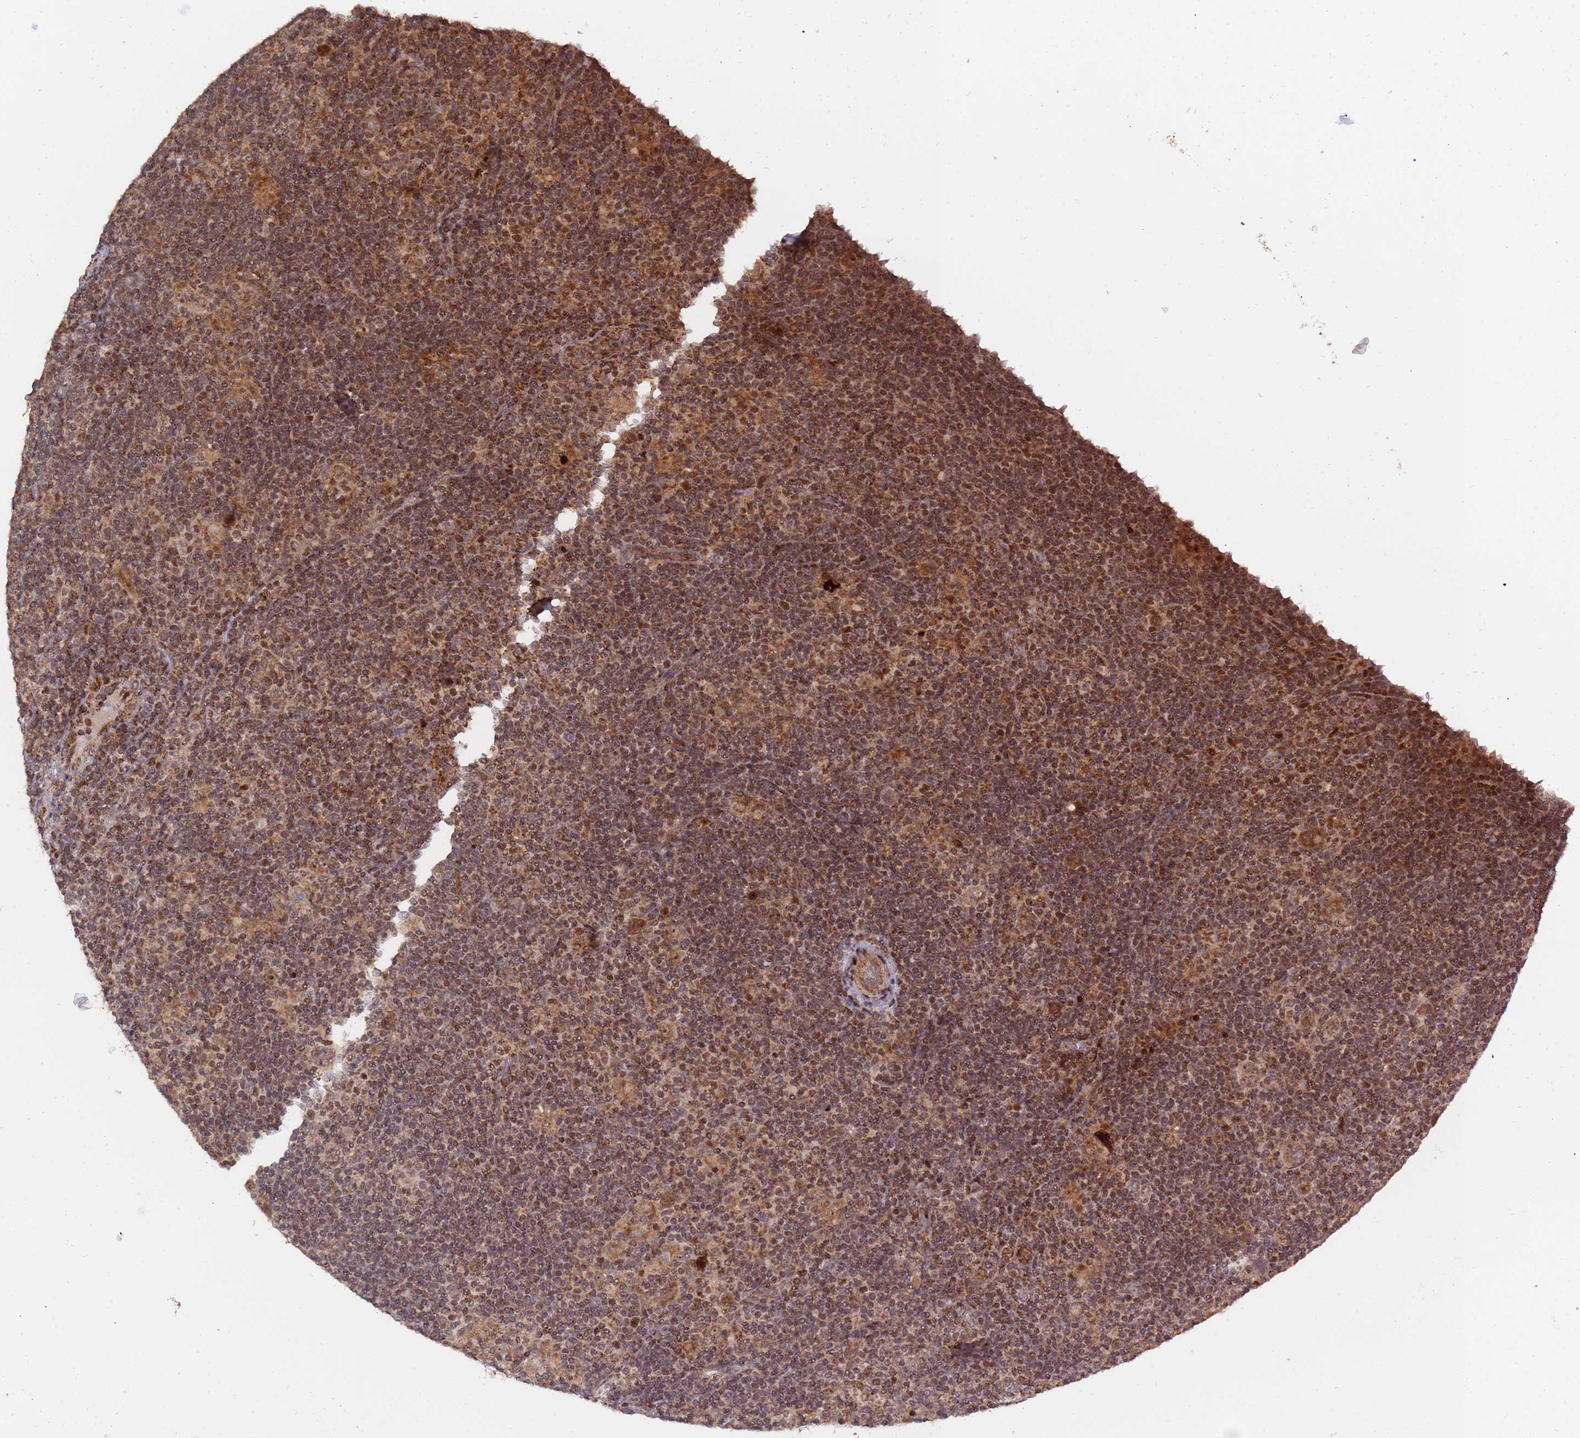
{"staining": {"intensity": "weak", "quantity": "25%-75%", "location": "cytoplasmic/membranous,nuclear"}, "tissue": "lymphoma", "cell_type": "Tumor cells", "image_type": "cancer", "snomed": [{"axis": "morphology", "description": "Hodgkin's disease, NOS"}, {"axis": "topography", "description": "Lymph node"}], "caption": "Tumor cells show low levels of weak cytoplasmic/membranous and nuclear positivity in about 25%-75% of cells in lymphoma.", "gene": "RCOR2", "patient": {"sex": "female", "age": 57}}